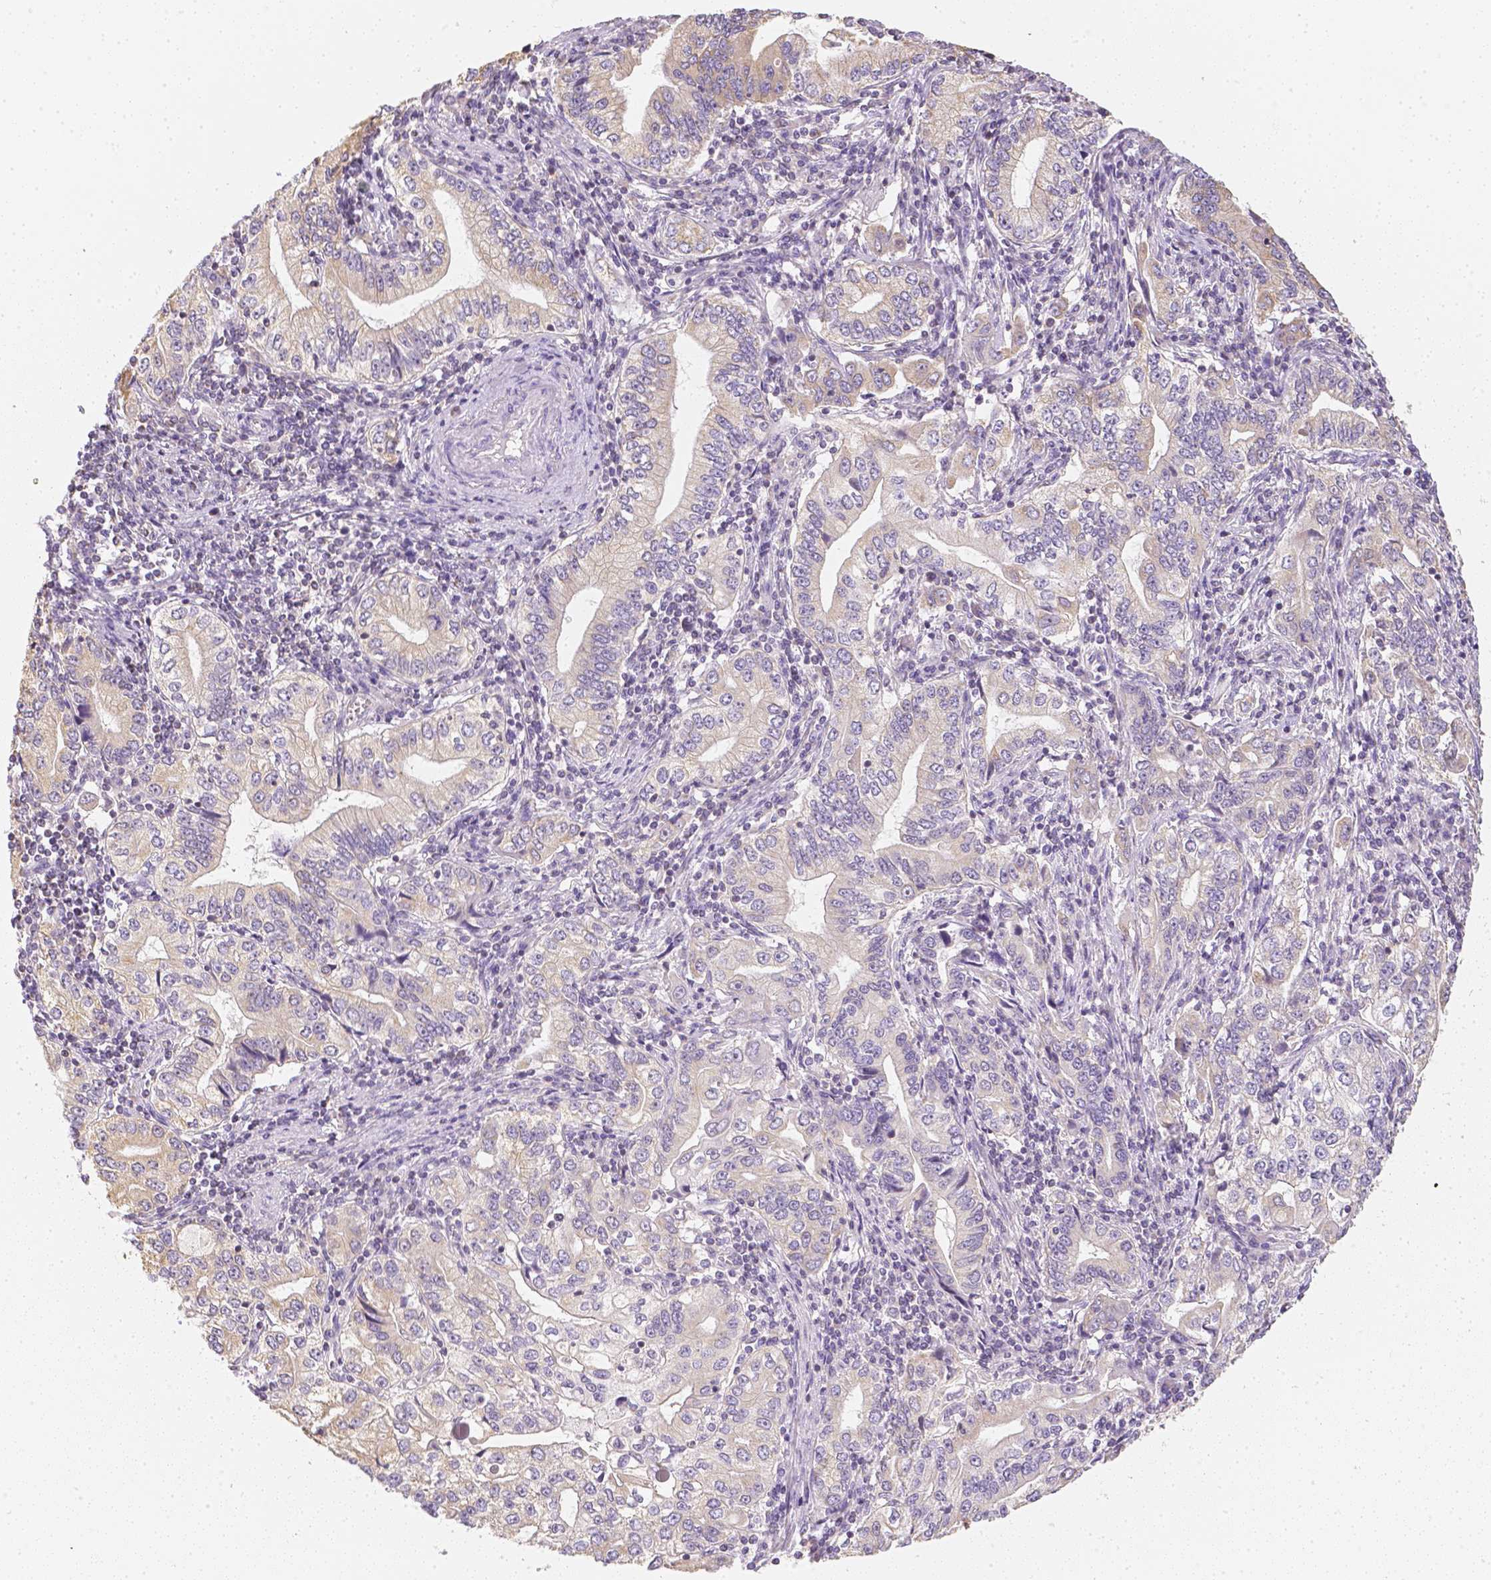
{"staining": {"intensity": "weak", "quantity": ">75%", "location": "cytoplasmic/membranous"}, "tissue": "stomach cancer", "cell_type": "Tumor cells", "image_type": "cancer", "snomed": [{"axis": "morphology", "description": "Adenocarcinoma, NOS"}, {"axis": "topography", "description": "Stomach, lower"}], "caption": "Human stomach cancer stained with a protein marker shows weak staining in tumor cells.", "gene": "NVL", "patient": {"sex": "female", "age": 72}}